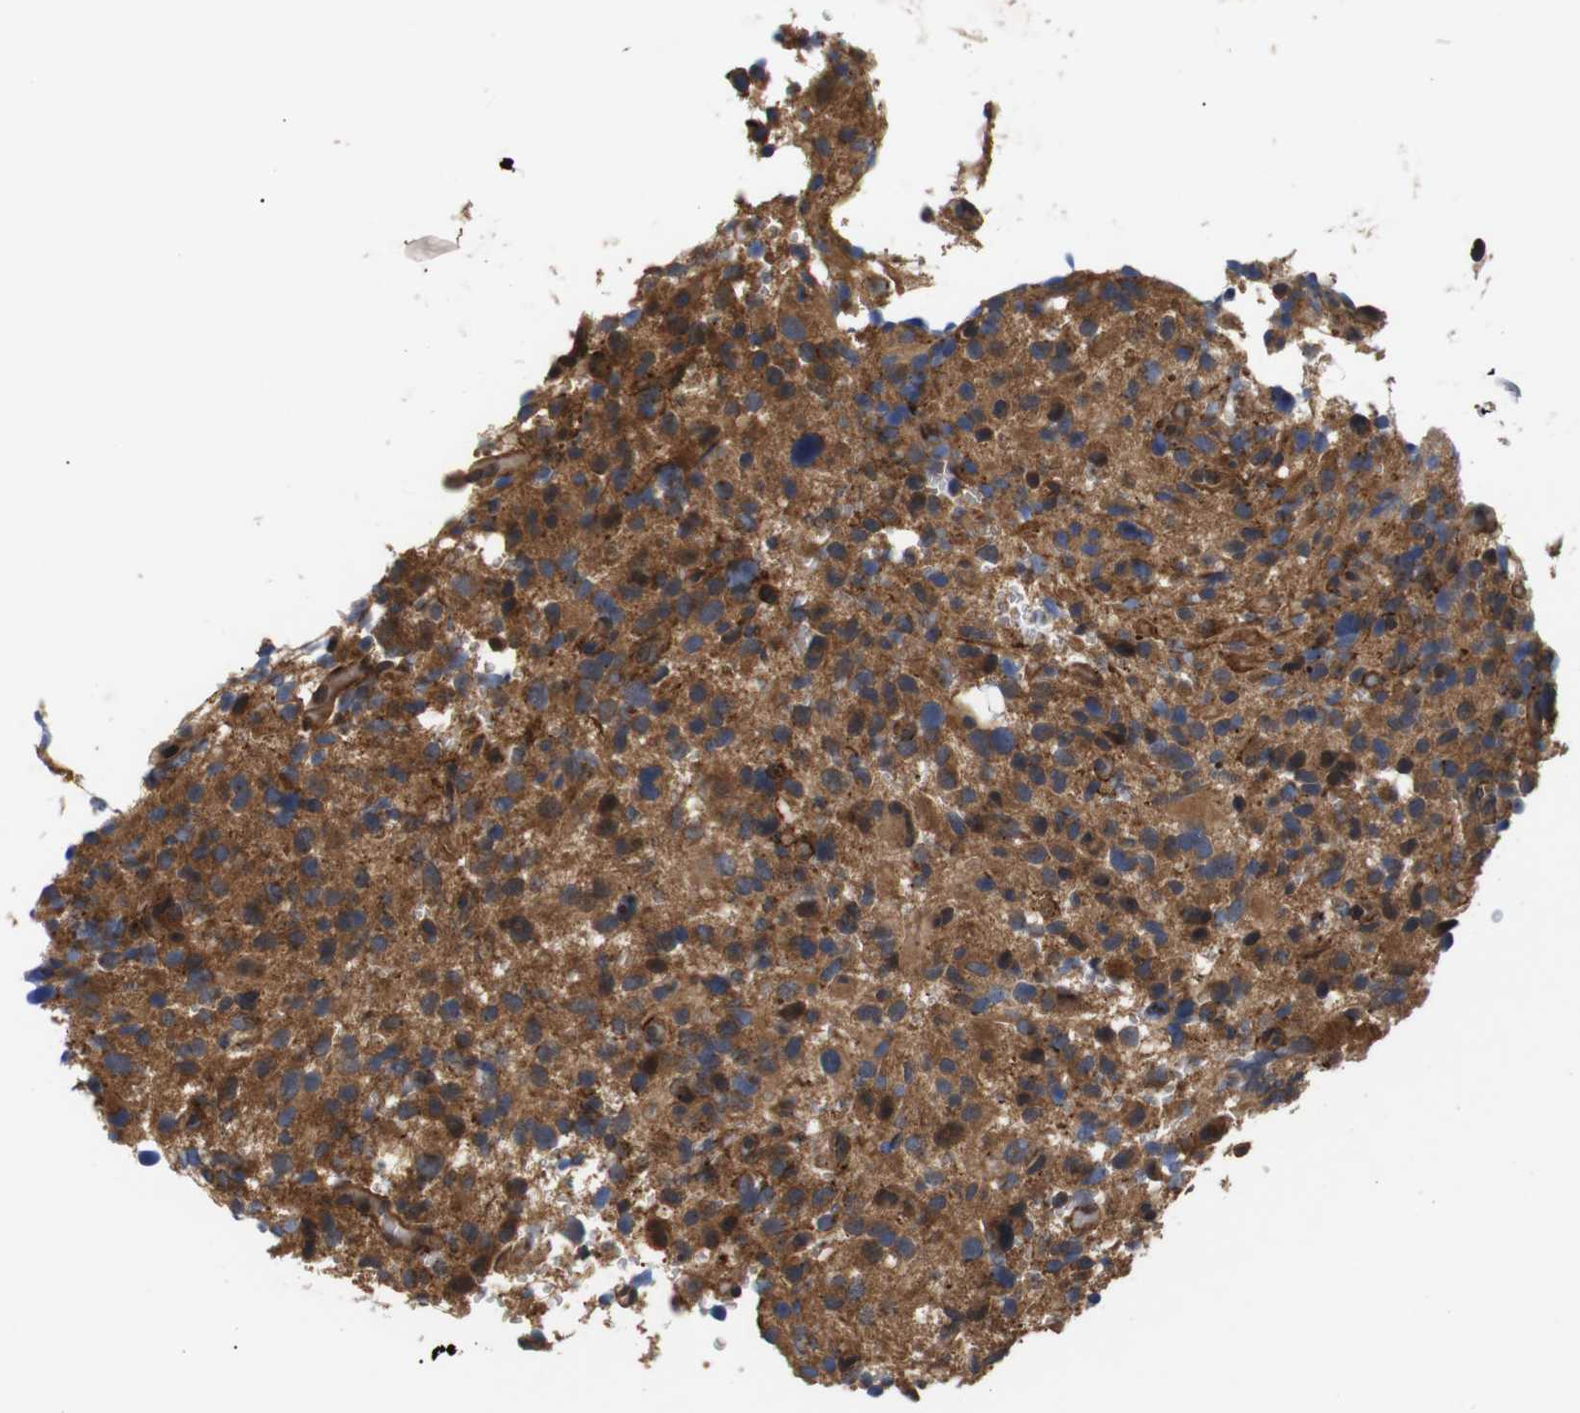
{"staining": {"intensity": "moderate", "quantity": ">75%", "location": "cytoplasmic/membranous"}, "tissue": "glioma", "cell_type": "Tumor cells", "image_type": "cancer", "snomed": [{"axis": "morphology", "description": "Glioma, malignant, High grade"}, {"axis": "topography", "description": "Brain"}], "caption": "Immunohistochemistry (DAB) staining of glioma reveals moderate cytoplasmic/membranous protein positivity in approximately >75% of tumor cells. Ihc stains the protein in brown and the nuclei are stained blue.", "gene": "DDR1", "patient": {"sex": "male", "age": 48}}